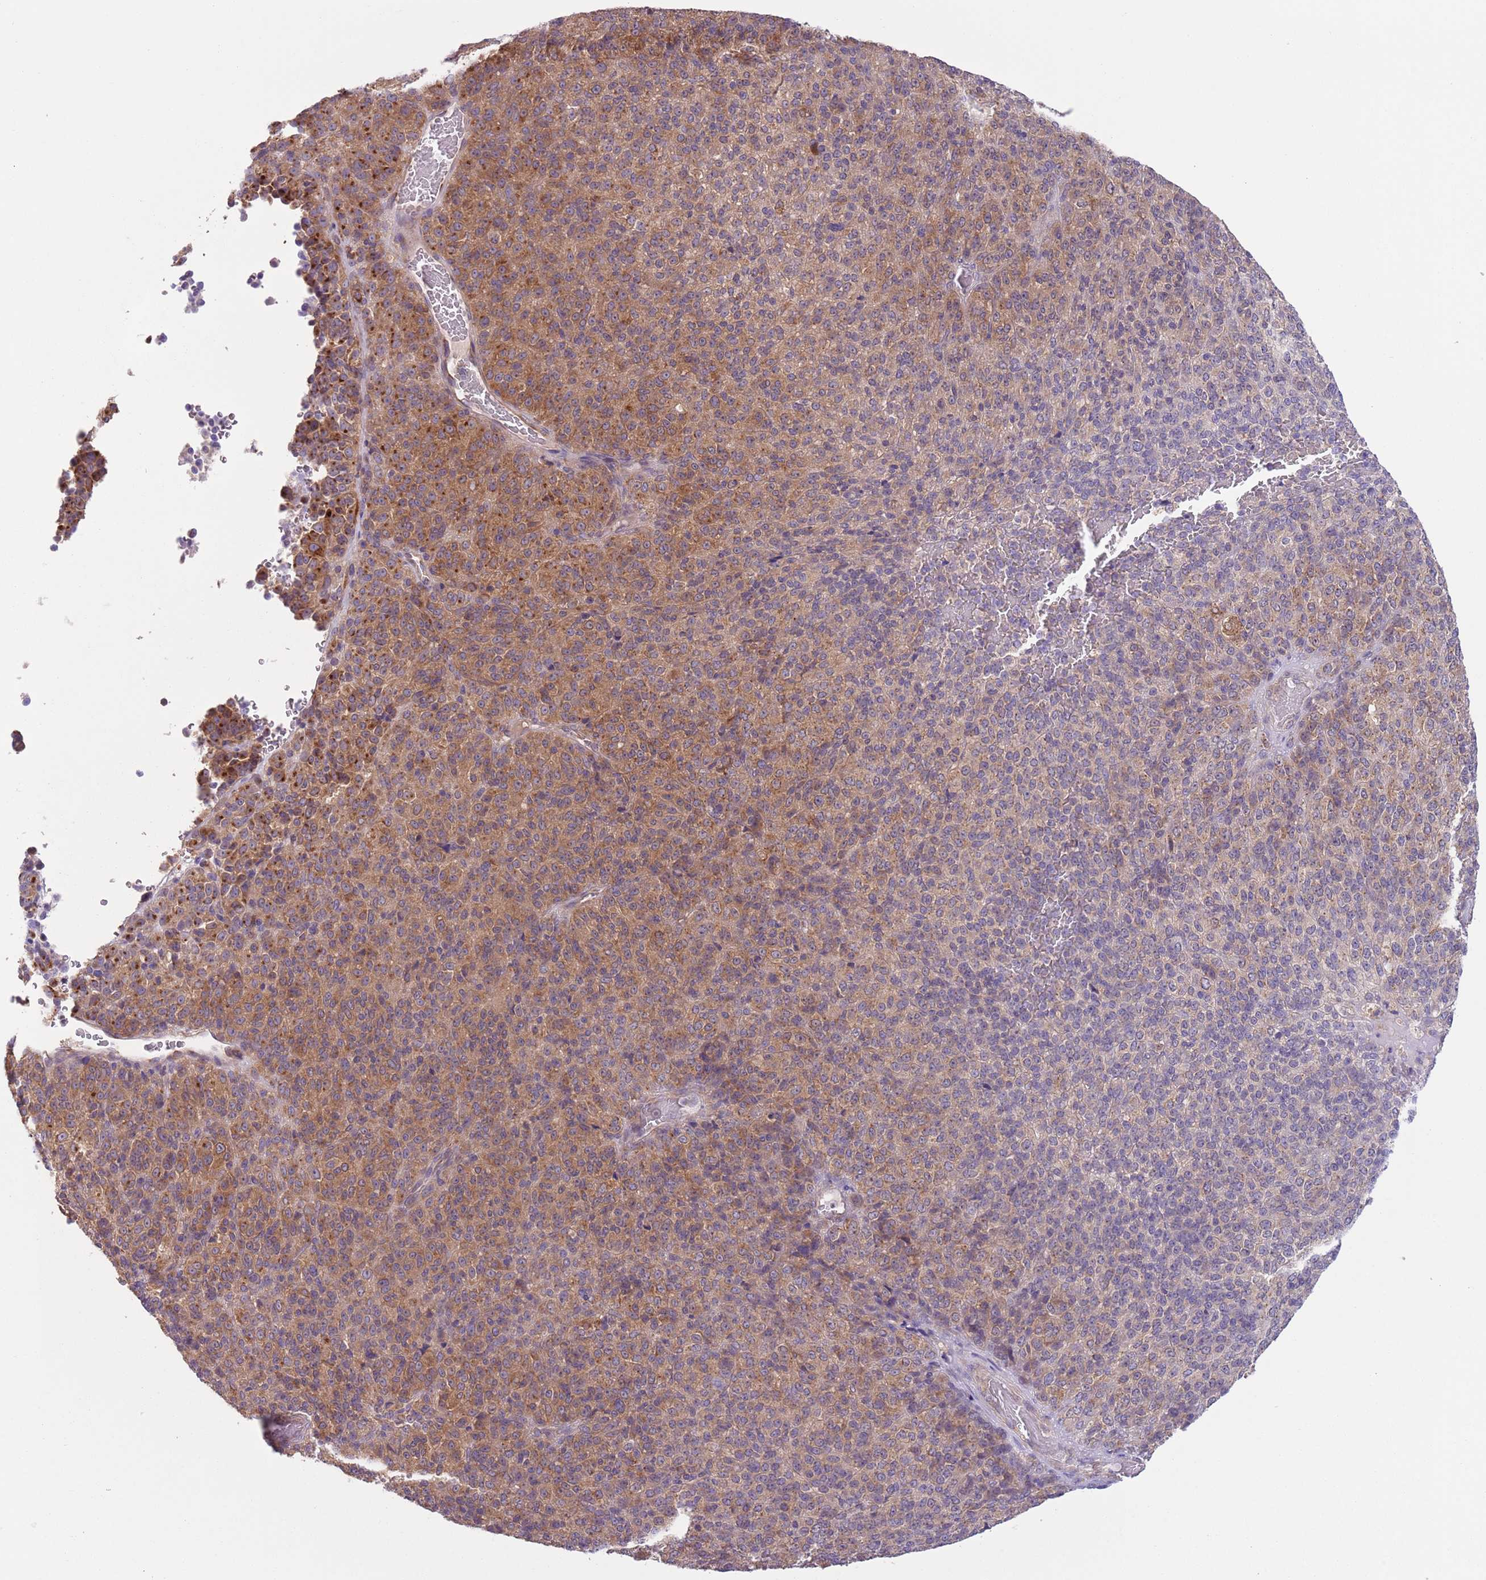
{"staining": {"intensity": "moderate", "quantity": ">75%", "location": "cytoplasmic/membranous"}, "tissue": "melanoma", "cell_type": "Tumor cells", "image_type": "cancer", "snomed": [{"axis": "morphology", "description": "Malignant melanoma, Metastatic site"}, {"axis": "topography", "description": "Brain"}], "caption": "Moderate cytoplasmic/membranous protein positivity is appreciated in approximately >75% of tumor cells in malignant melanoma (metastatic site).", "gene": "COPE", "patient": {"sex": "female", "age": 56}}